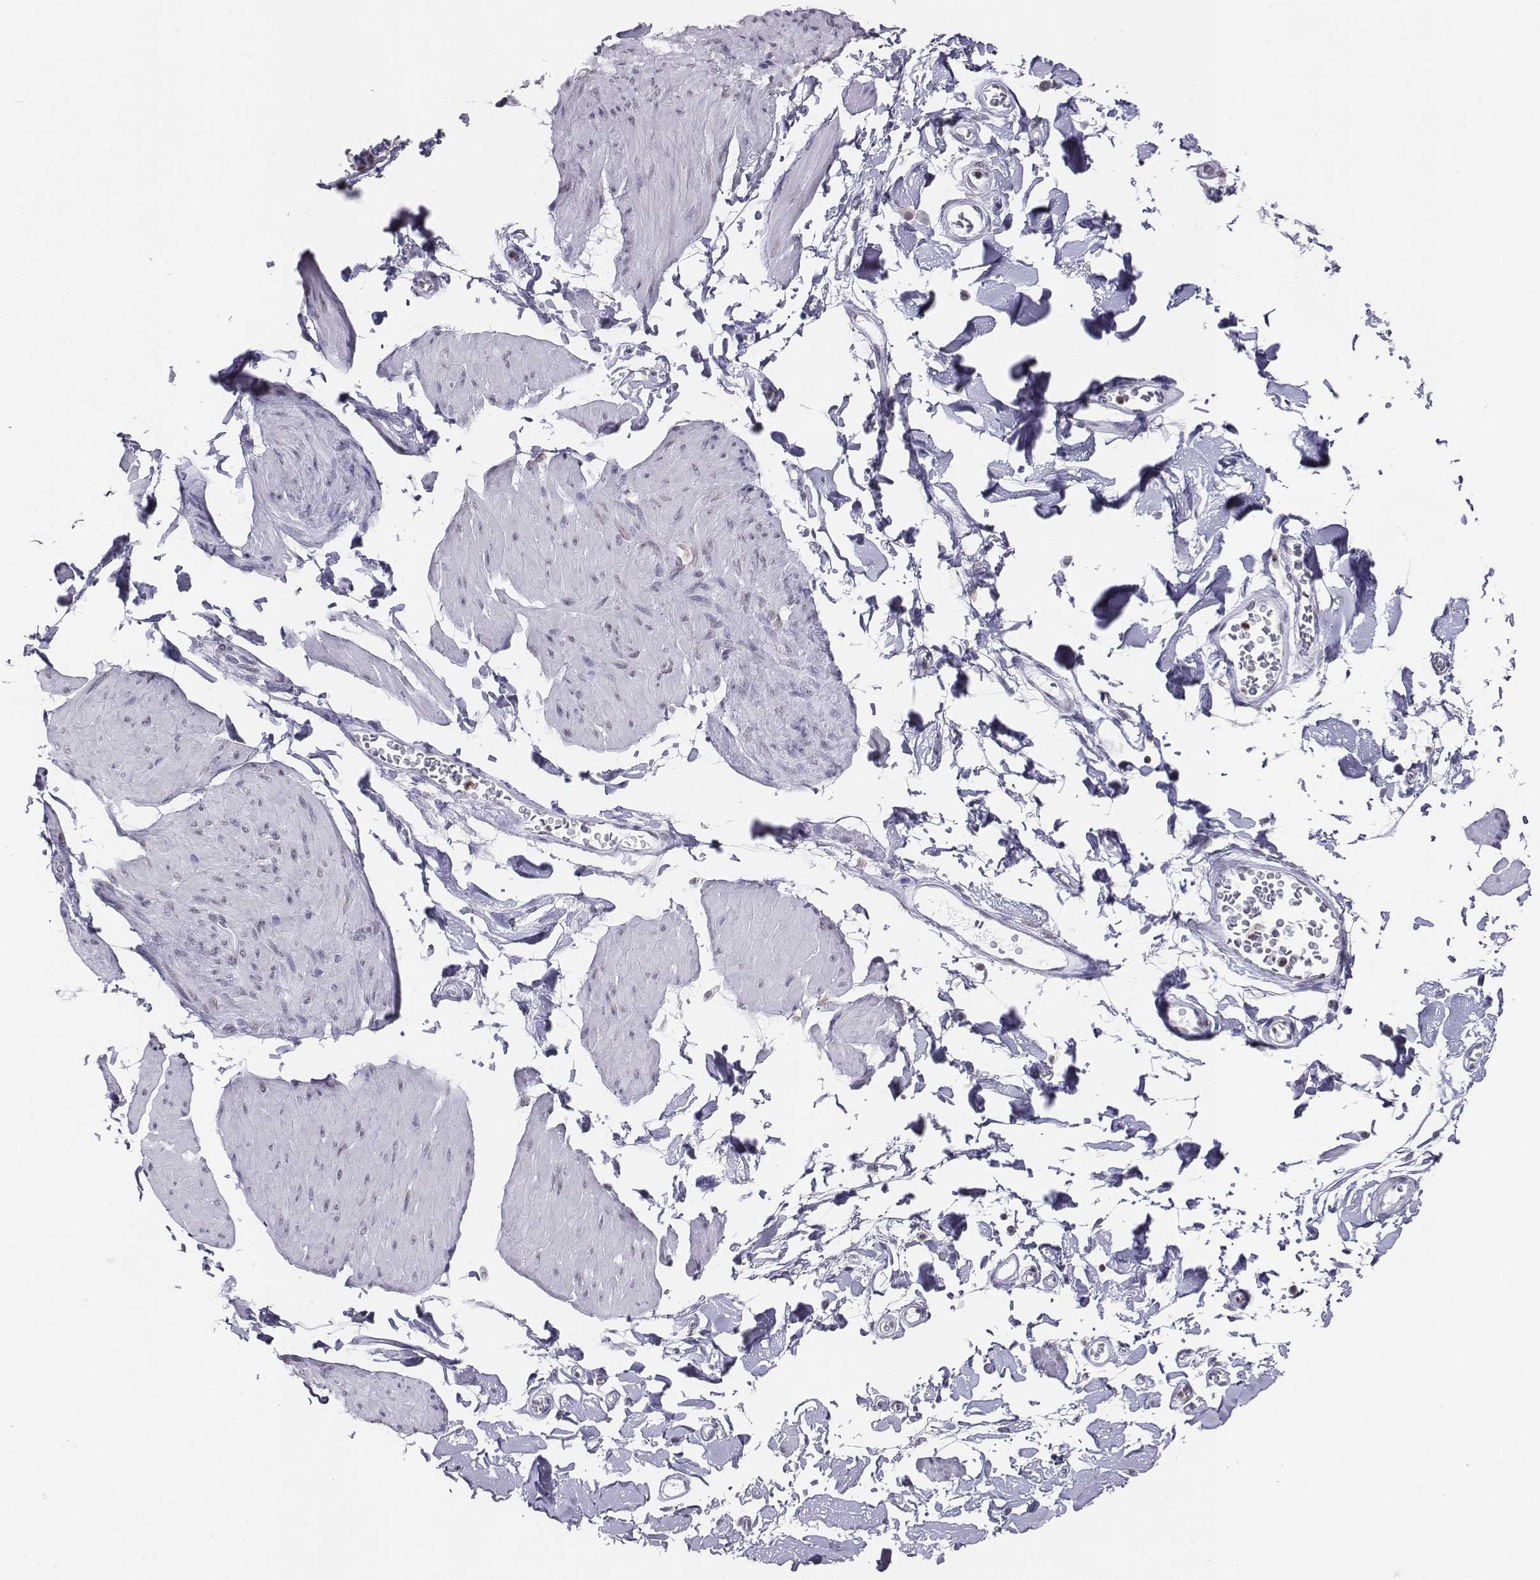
{"staining": {"intensity": "negative", "quantity": "none", "location": "none"}, "tissue": "smooth muscle", "cell_type": "Smooth muscle cells", "image_type": "normal", "snomed": [{"axis": "morphology", "description": "Normal tissue, NOS"}, {"axis": "topography", "description": "Adipose tissue"}, {"axis": "topography", "description": "Smooth muscle"}, {"axis": "topography", "description": "Peripheral nerve tissue"}], "caption": "DAB (3,3'-diaminobenzidine) immunohistochemical staining of benign smooth muscle displays no significant staining in smooth muscle cells.", "gene": "BARHL1", "patient": {"sex": "male", "age": 83}}